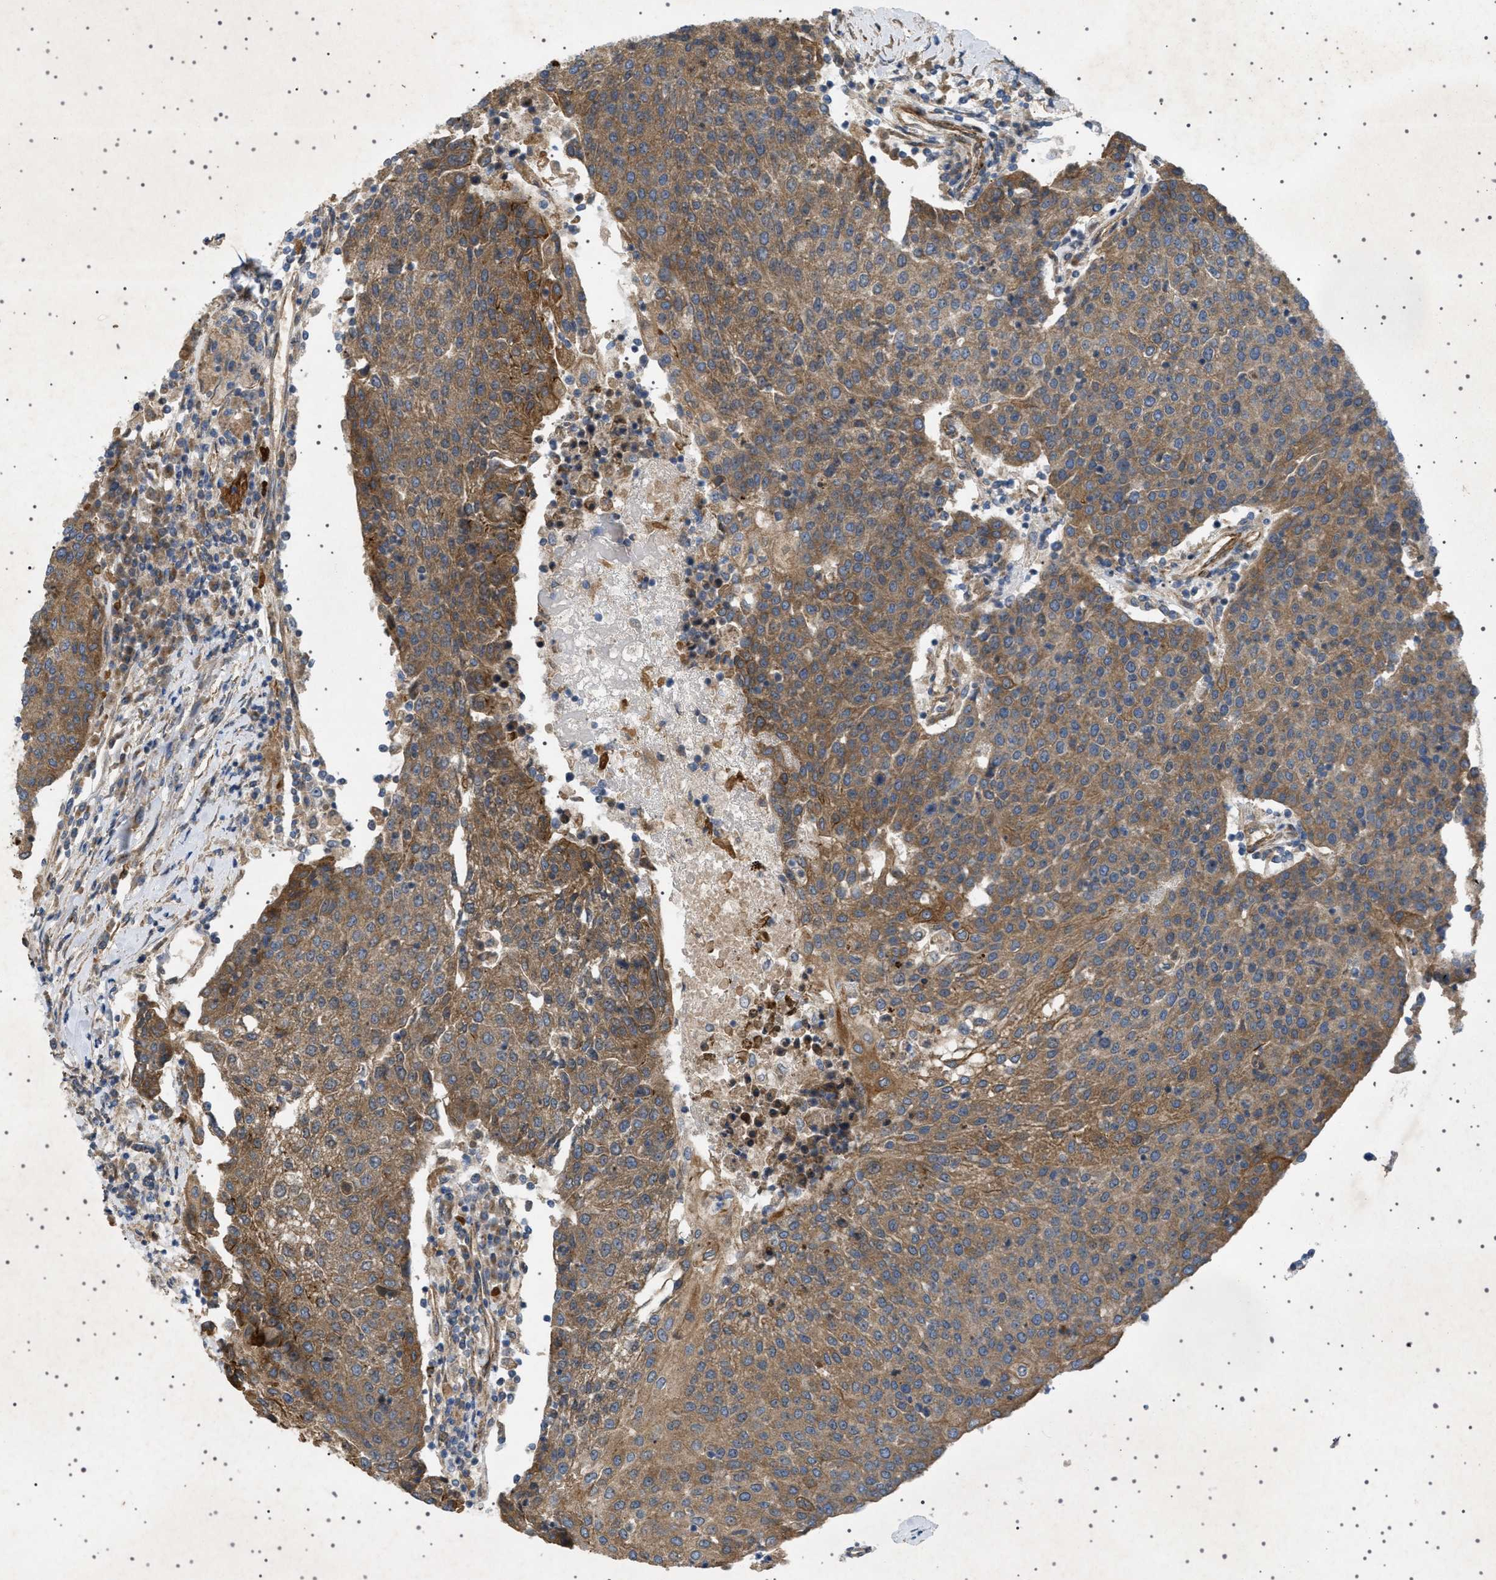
{"staining": {"intensity": "strong", "quantity": ">75%", "location": "cytoplasmic/membranous"}, "tissue": "urothelial cancer", "cell_type": "Tumor cells", "image_type": "cancer", "snomed": [{"axis": "morphology", "description": "Urothelial carcinoma, High grade"}, {"axis": "topography", "description": "Urinary bladder"}], "caption": "Protein expression analysis of urothelial cancer demonstrates strong cytoplasmic/membranous staining in approximately >75% of tumor cells.", "gene": "CCDC186", "patient": {"sex": "female", "age": 85}}